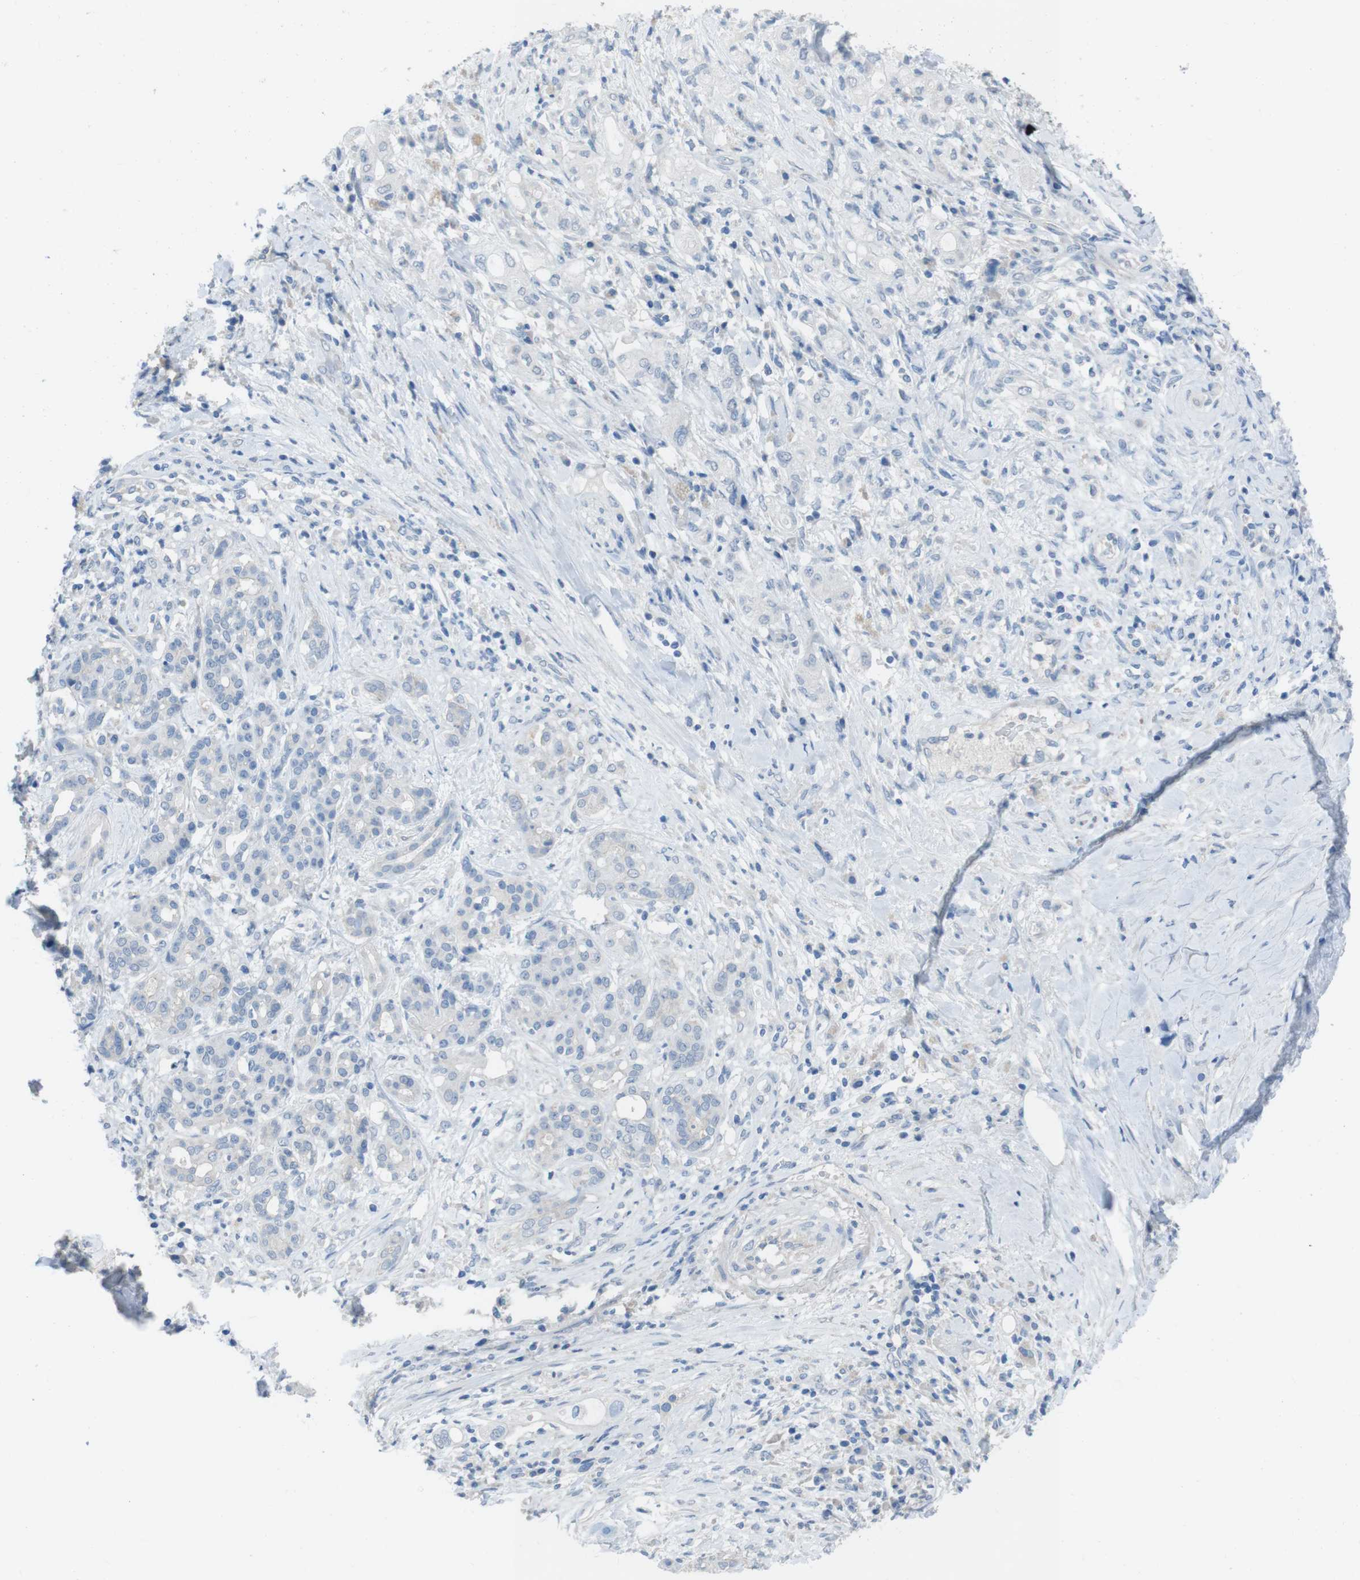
{"staining": {"intensity": "negative", "quantity": "none", "location": "none"}, "tissue": "pancreatic cancer", "cell_type": "Tumor cells", "image_type": "cancer", "snomed": [{"axis": "morphology", "description": "Adenocarcinoma, NOS"}, {"axis": "topography", "description": "Pancreas"}], "caption": "Human adenocarcinoma (pancreatic) stained for a protein using IHC displays no positivity in tumor cells.", "gene": "CYP2C8", "patient": {"sex": "female", "age": 56}}